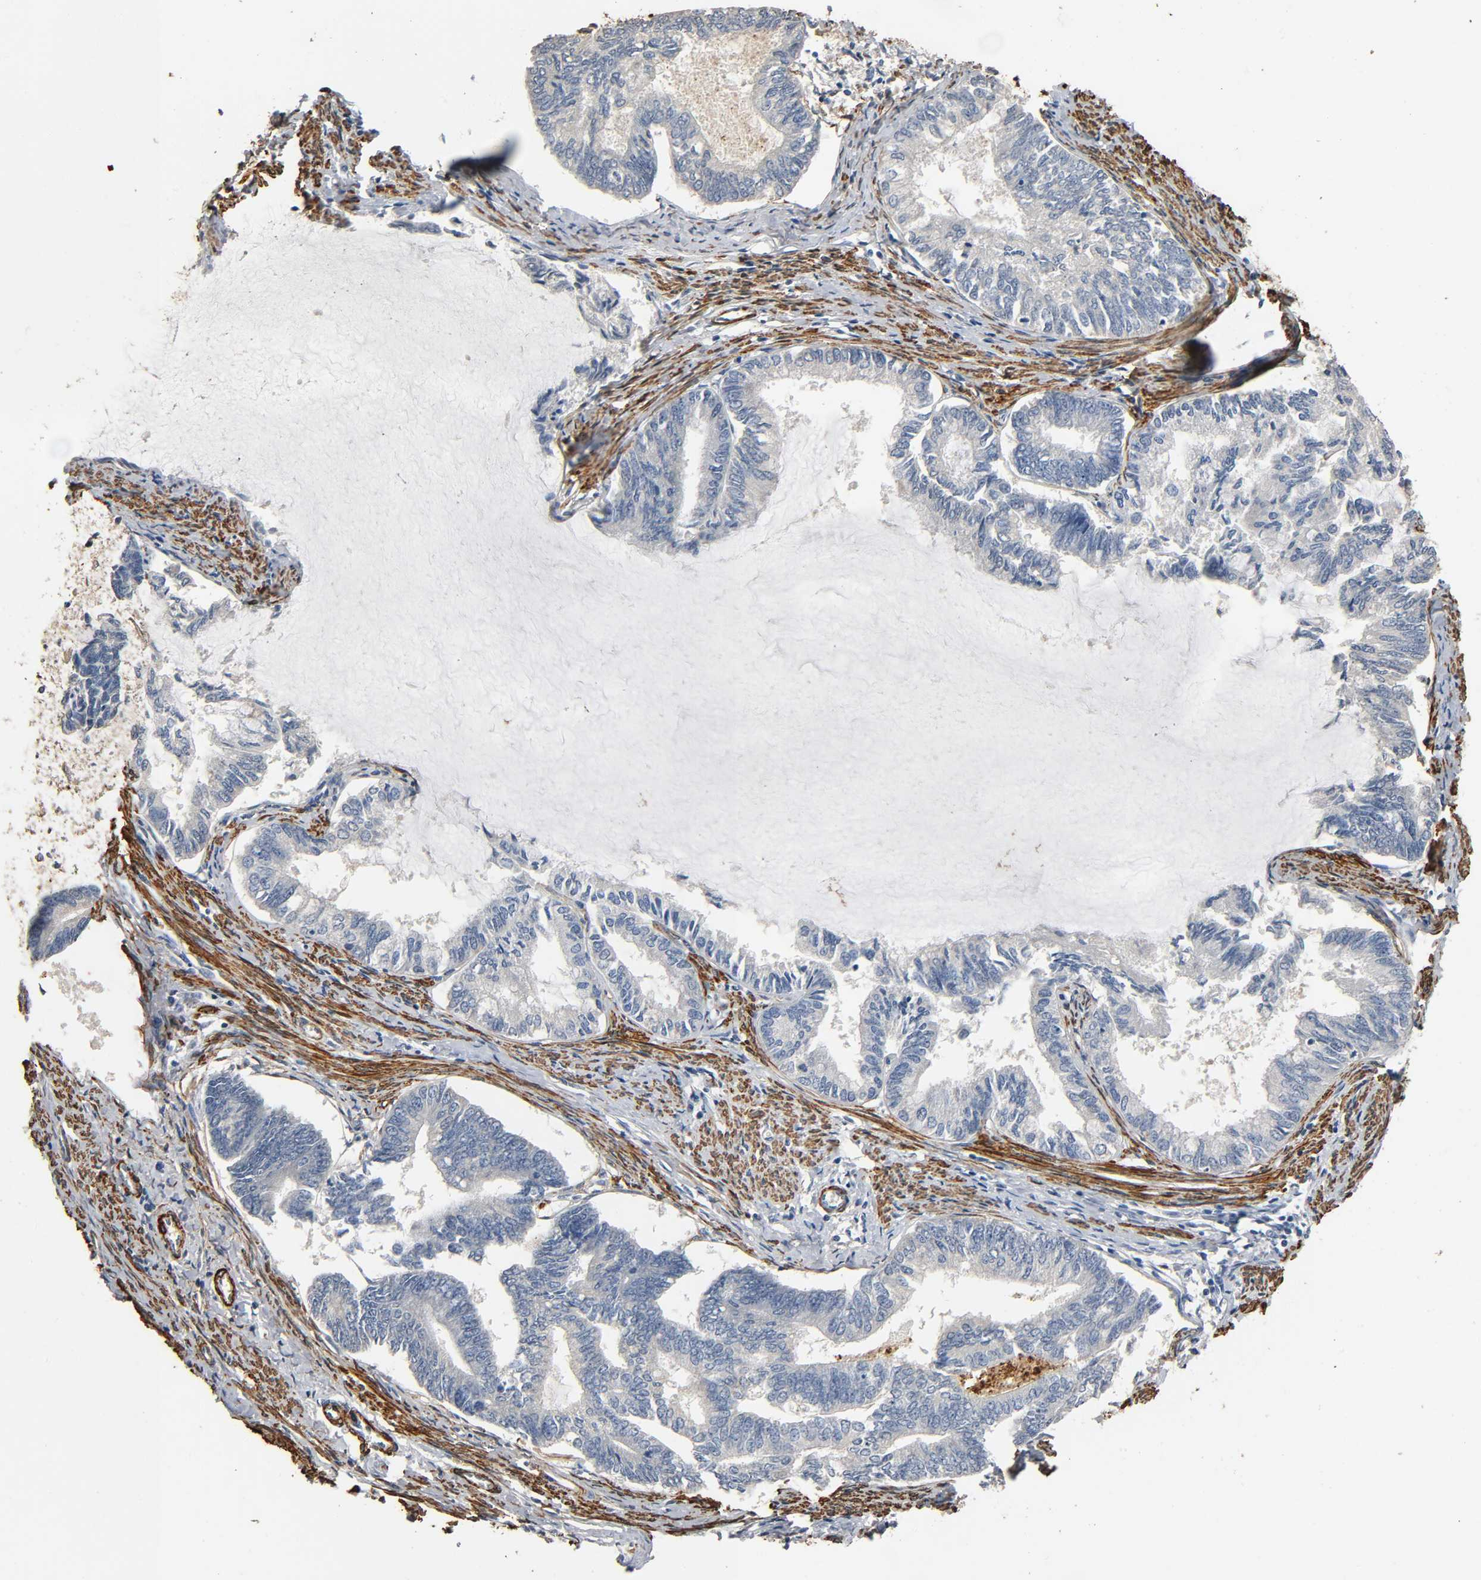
{"staining": {"intensity": "weak", "quantity": "25%-75%", "location": "cytoplasmic/membranous"}, "tissue": "endometrial cancer", "cell_type": "Tumor cells", "image_type": "cancer", "snomed": [{"axis": "morphology", "description": "Adenocarcinoma, NOS"}, {"axis": "topography", "description": "Endometrium"}], "caption": "Endometrial cancer (adenocarcinoma) tissue shows weak cytoplasmic/membranous positivity in about 25%-75% of tumor cells", "gene": "GSTA3", "patient": {"sex": "female", "age": 86}}